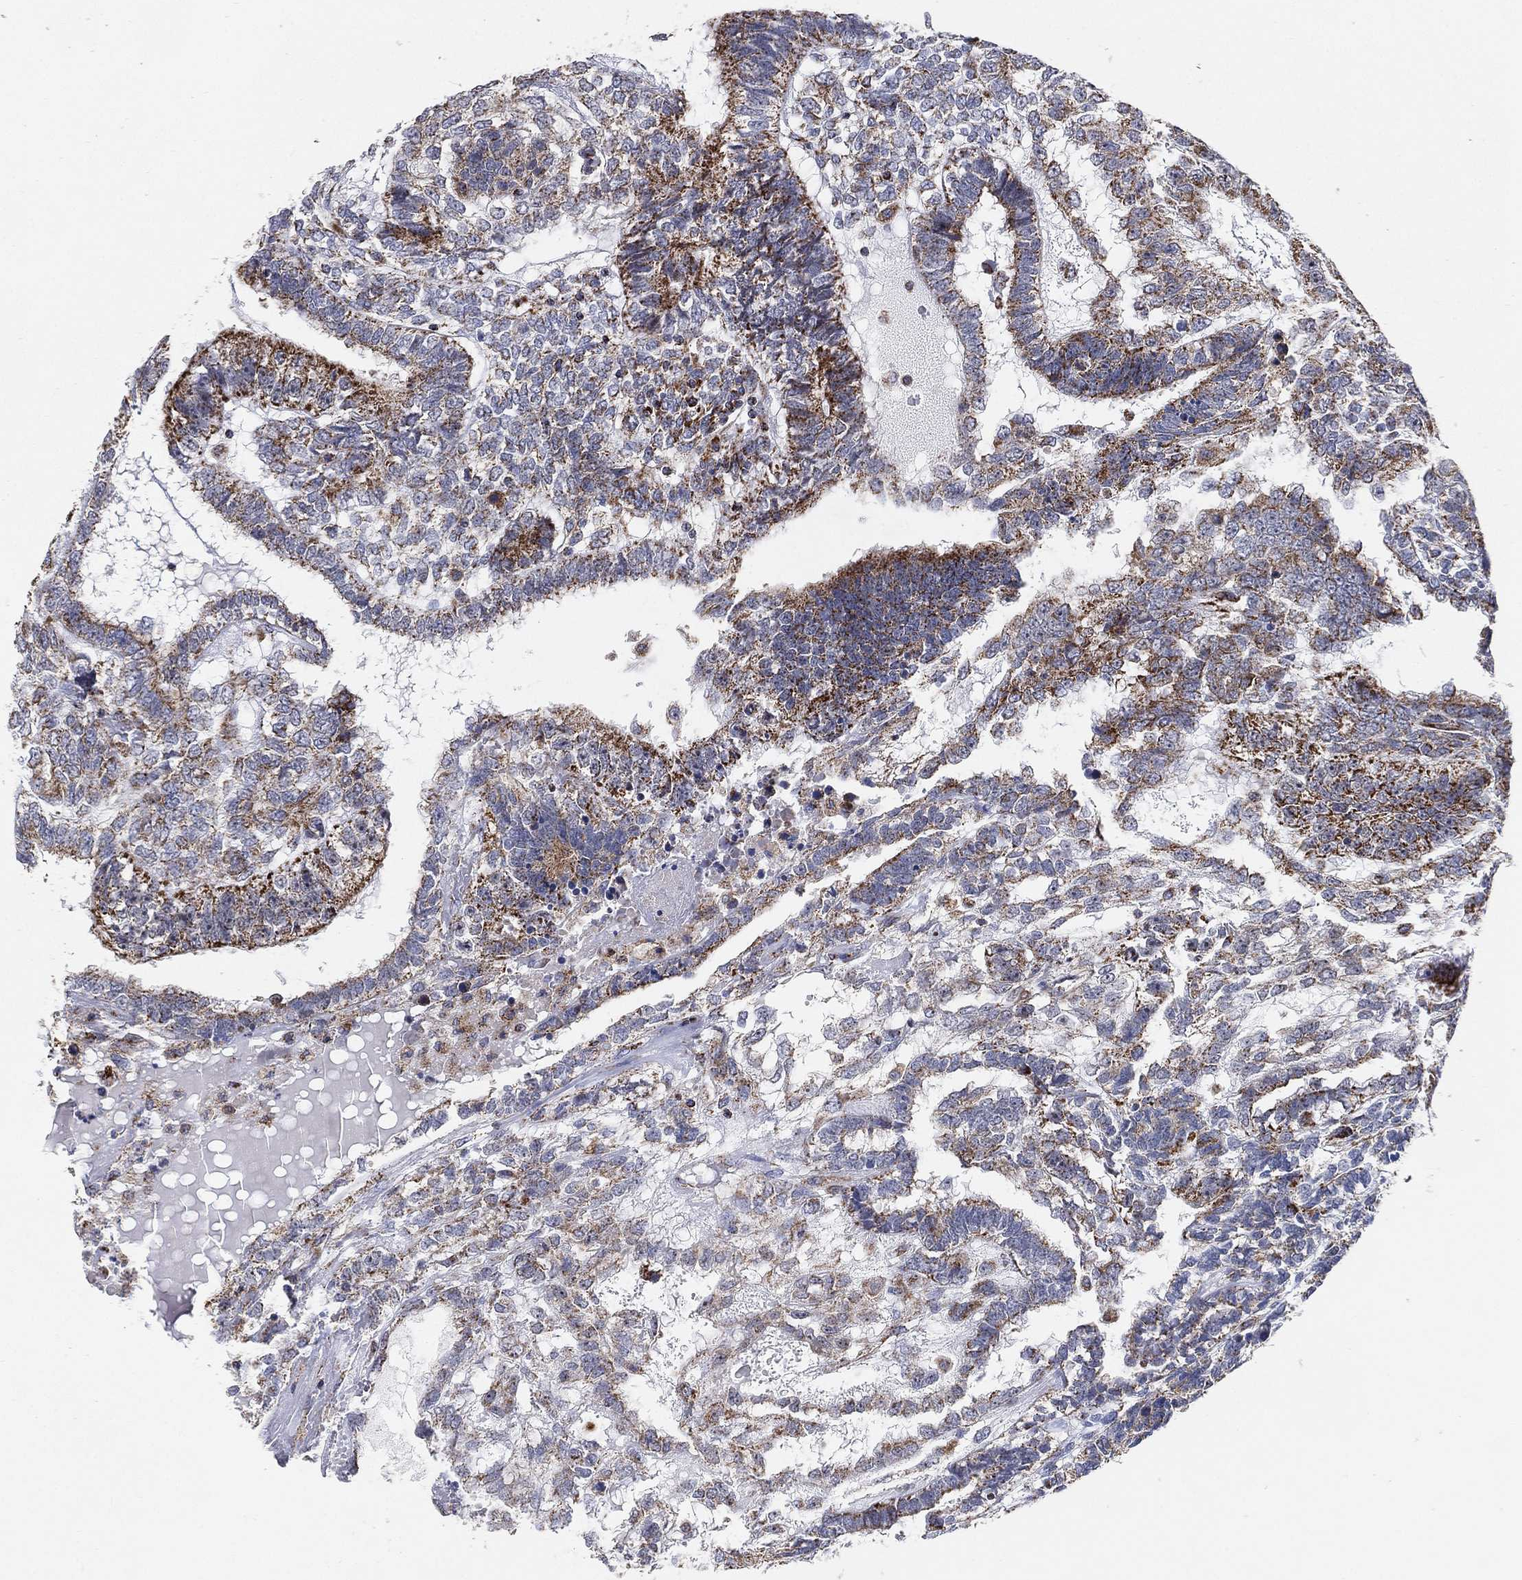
{"staining": {"intensity": "strong", "quantity": "25%-75%", "location": "cytoplasmic/membranous"}, "tissue": "testis cancer", "cell_type": "Tumor cells", "image_type": "cancer", "snomed": [{"axis": "morphology", "description": "Seminoma, NOS"}, {"axis": "morphology", "description": "Carcinoma, Embryonal, NOS"}, {"axis": "topography", "description": "Testis"}], "caption": "Brown immunohistochemical staining in human embryonal carcinoma (testis) displays strong cytoplasmic/membranous expression in about 25%-75% of tumor cells. (IHC, brightfield microscopy, high magnification).", "gene": "GCAT", "patient": {"sex": "male", "age": 41}}